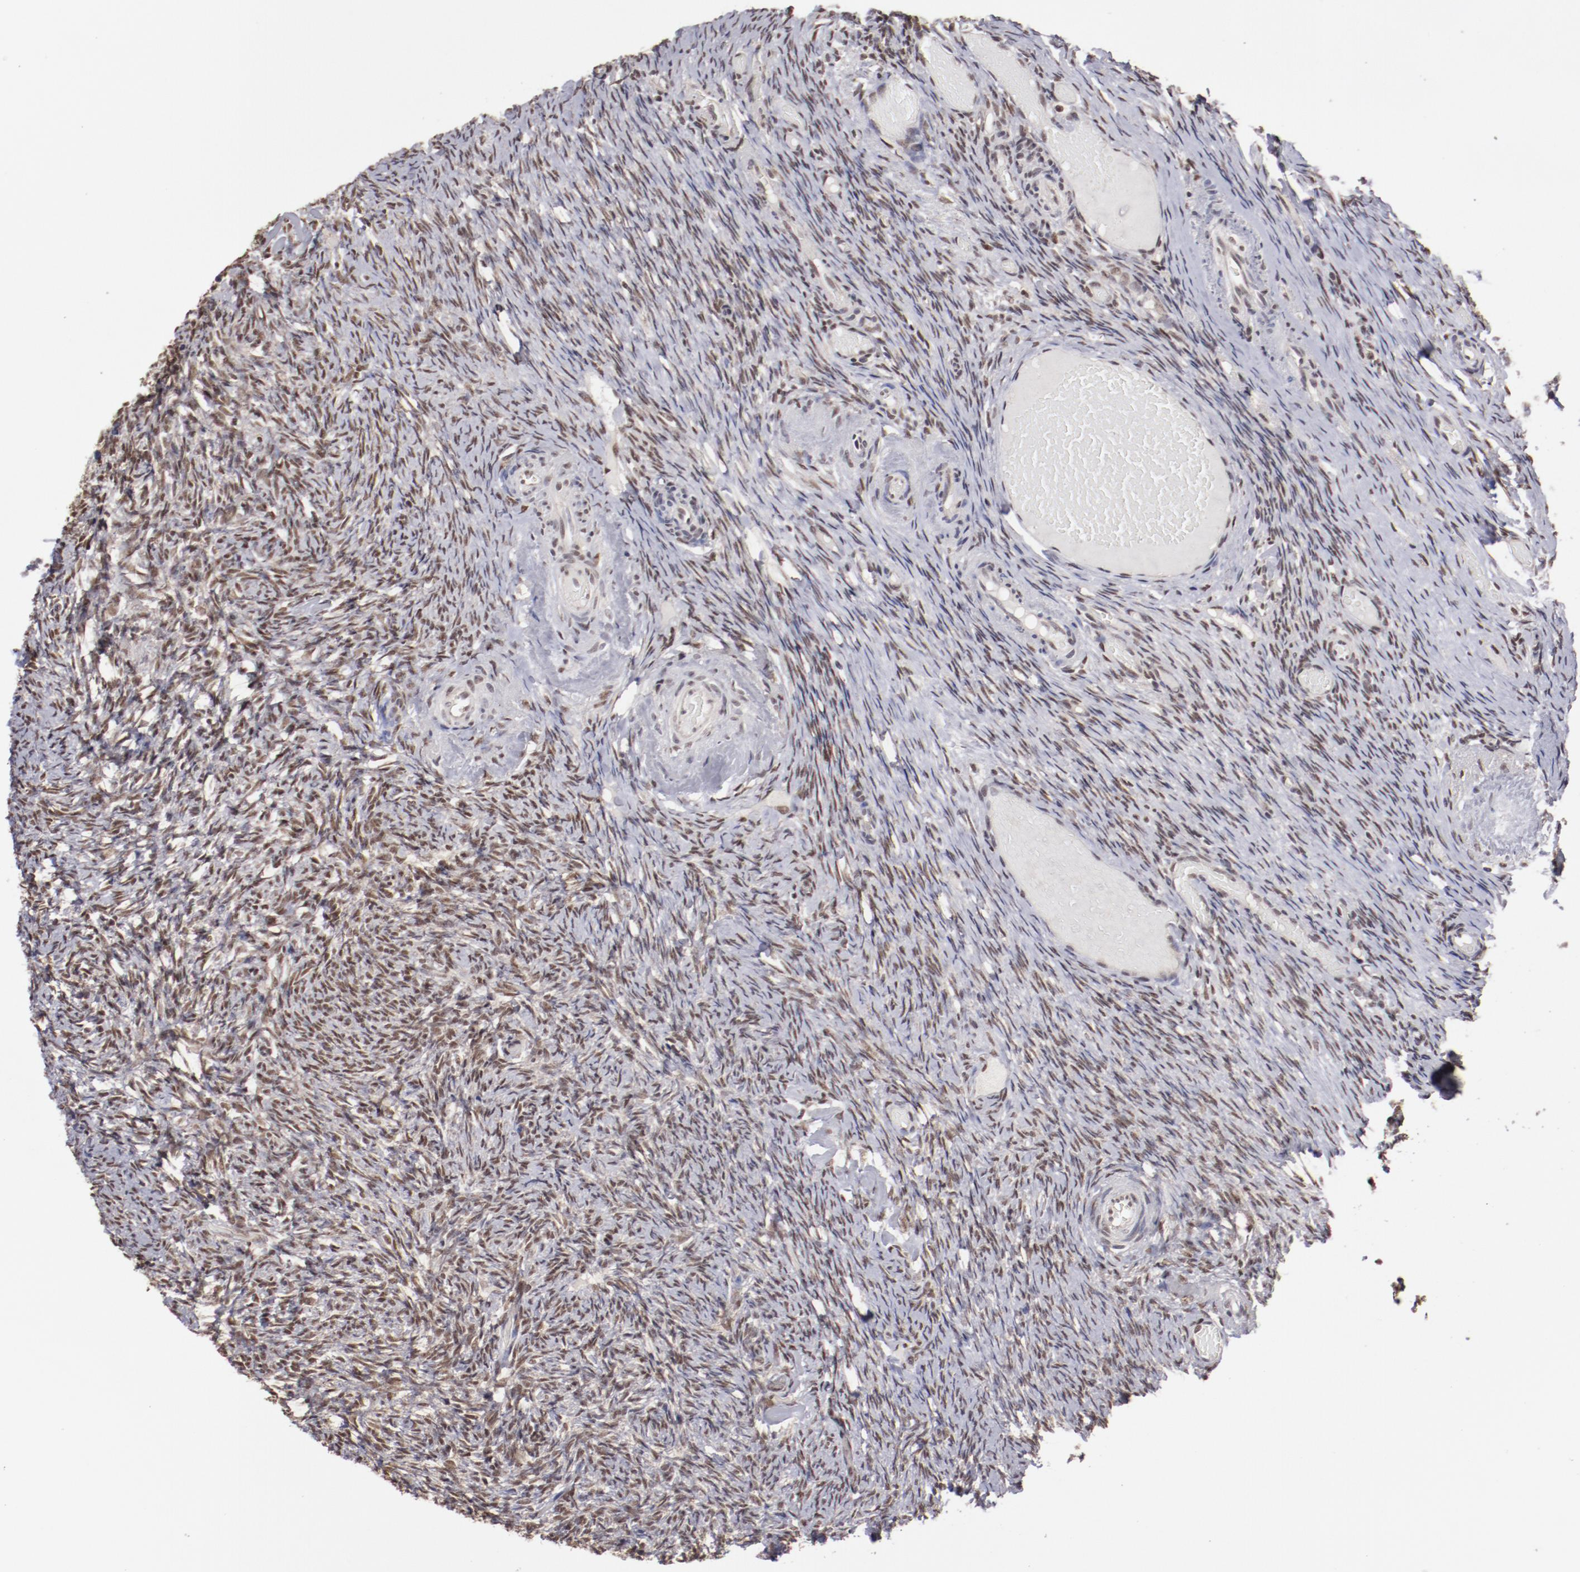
{"staining": {"intensity": "negative", "quantity": "none", "location": "none"}, "tissue": "ovary", "cell_type": "Follicle cells", "image_type": "normal", "snomed": [{"axis": "morphology", "description": "Normal tissue, NOS"}, {"axis": "topography", "description": "Ovary"}], "caption": "The immunohistochemistry photomicrograph has no significant positivity in follicle cells of ovary.", "gene": "ARNT", "patient": {"sex": "female", "age": 60}}